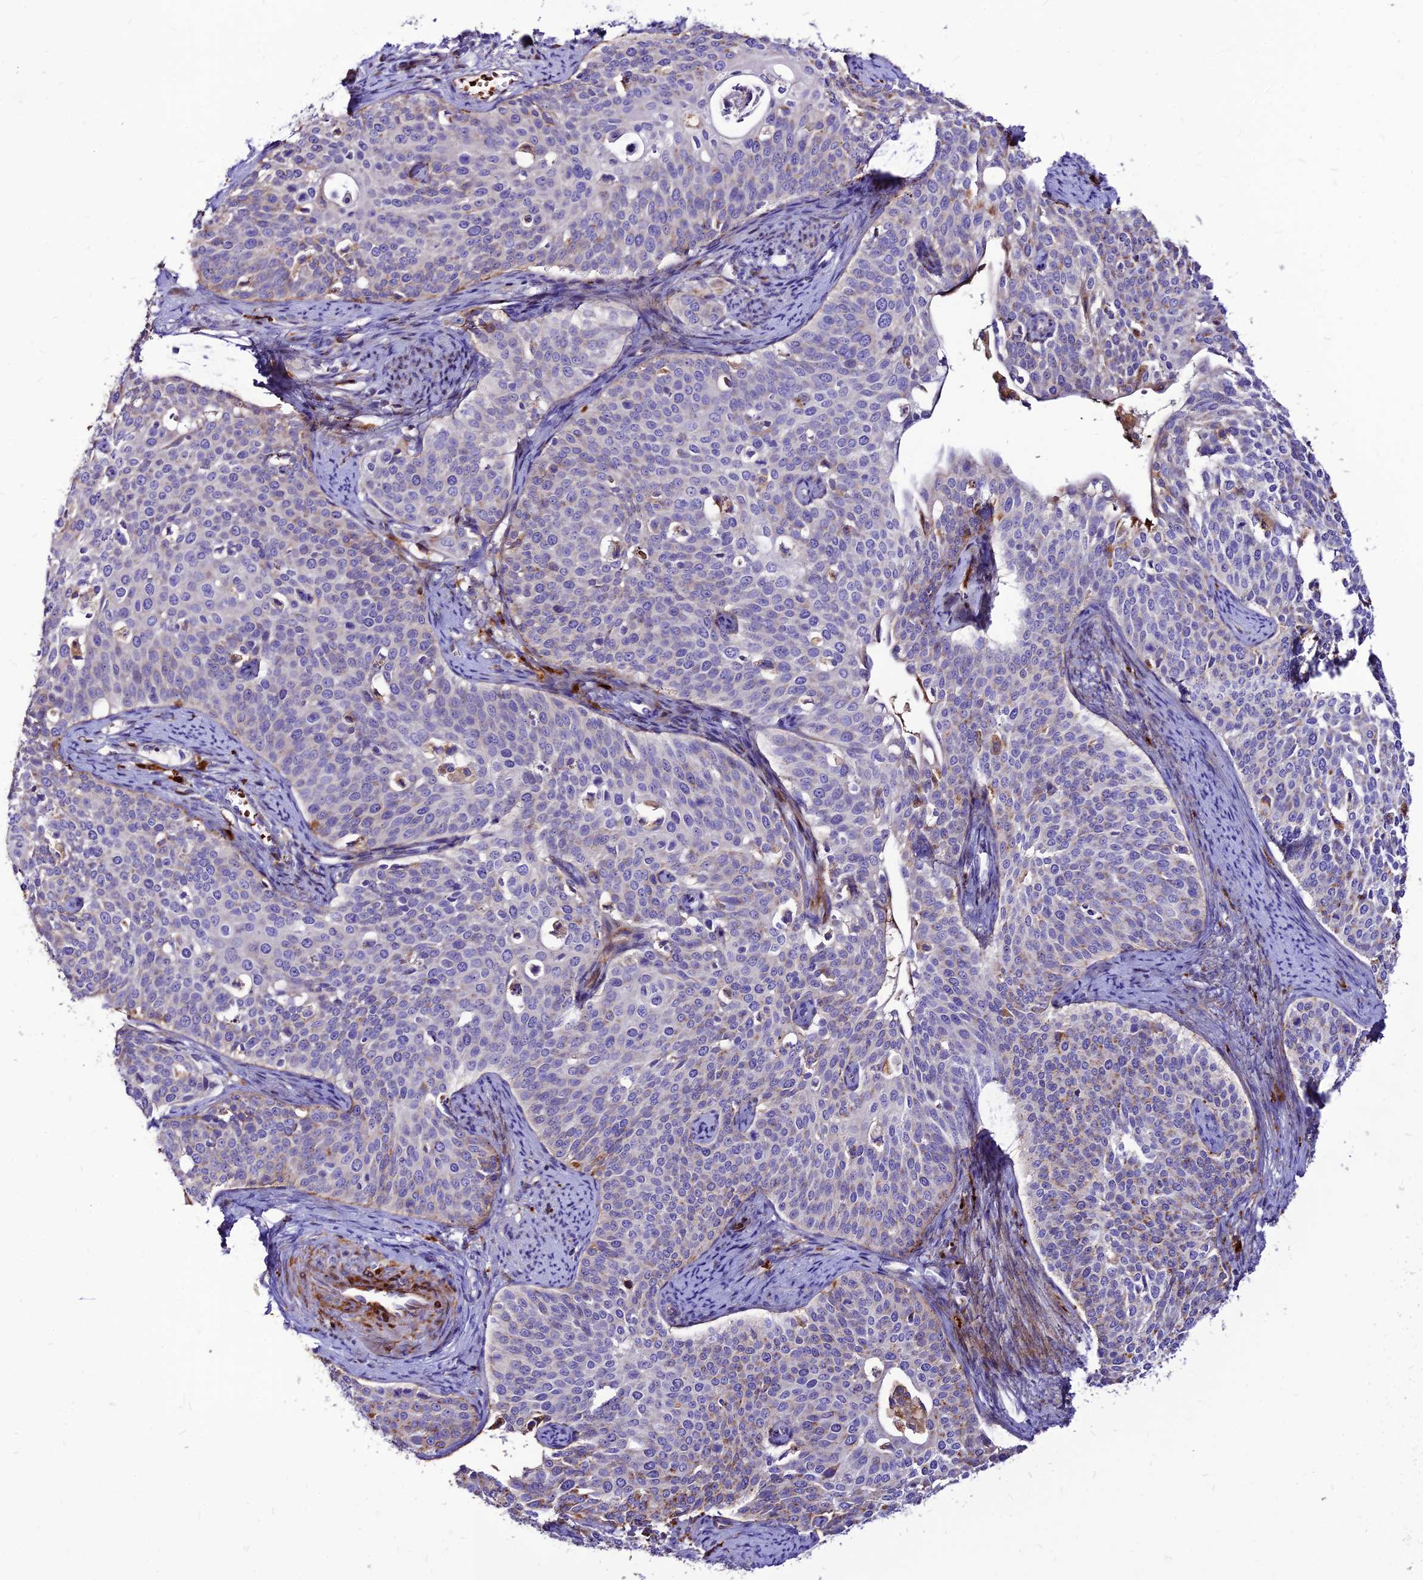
{"staining": {"intensity": "negative", "quantity": "none", "location": "none"}, "tissue": "cervical cancer", "cell_type": "Tumor cells", "image_type": "cancer", "snomed": [{"axis": "morphology", "description": "Squamous cell carcinoma, NOS"}, {"axis": "topography", "description": "Cervix"}], "caption": "The immunohistochemistry image has no significant positivity in tumor cells of cervical squamous cell carcinoma tissue.", "gene": "RIMOC1", "patient": {"sex": "female", "age": 44}}